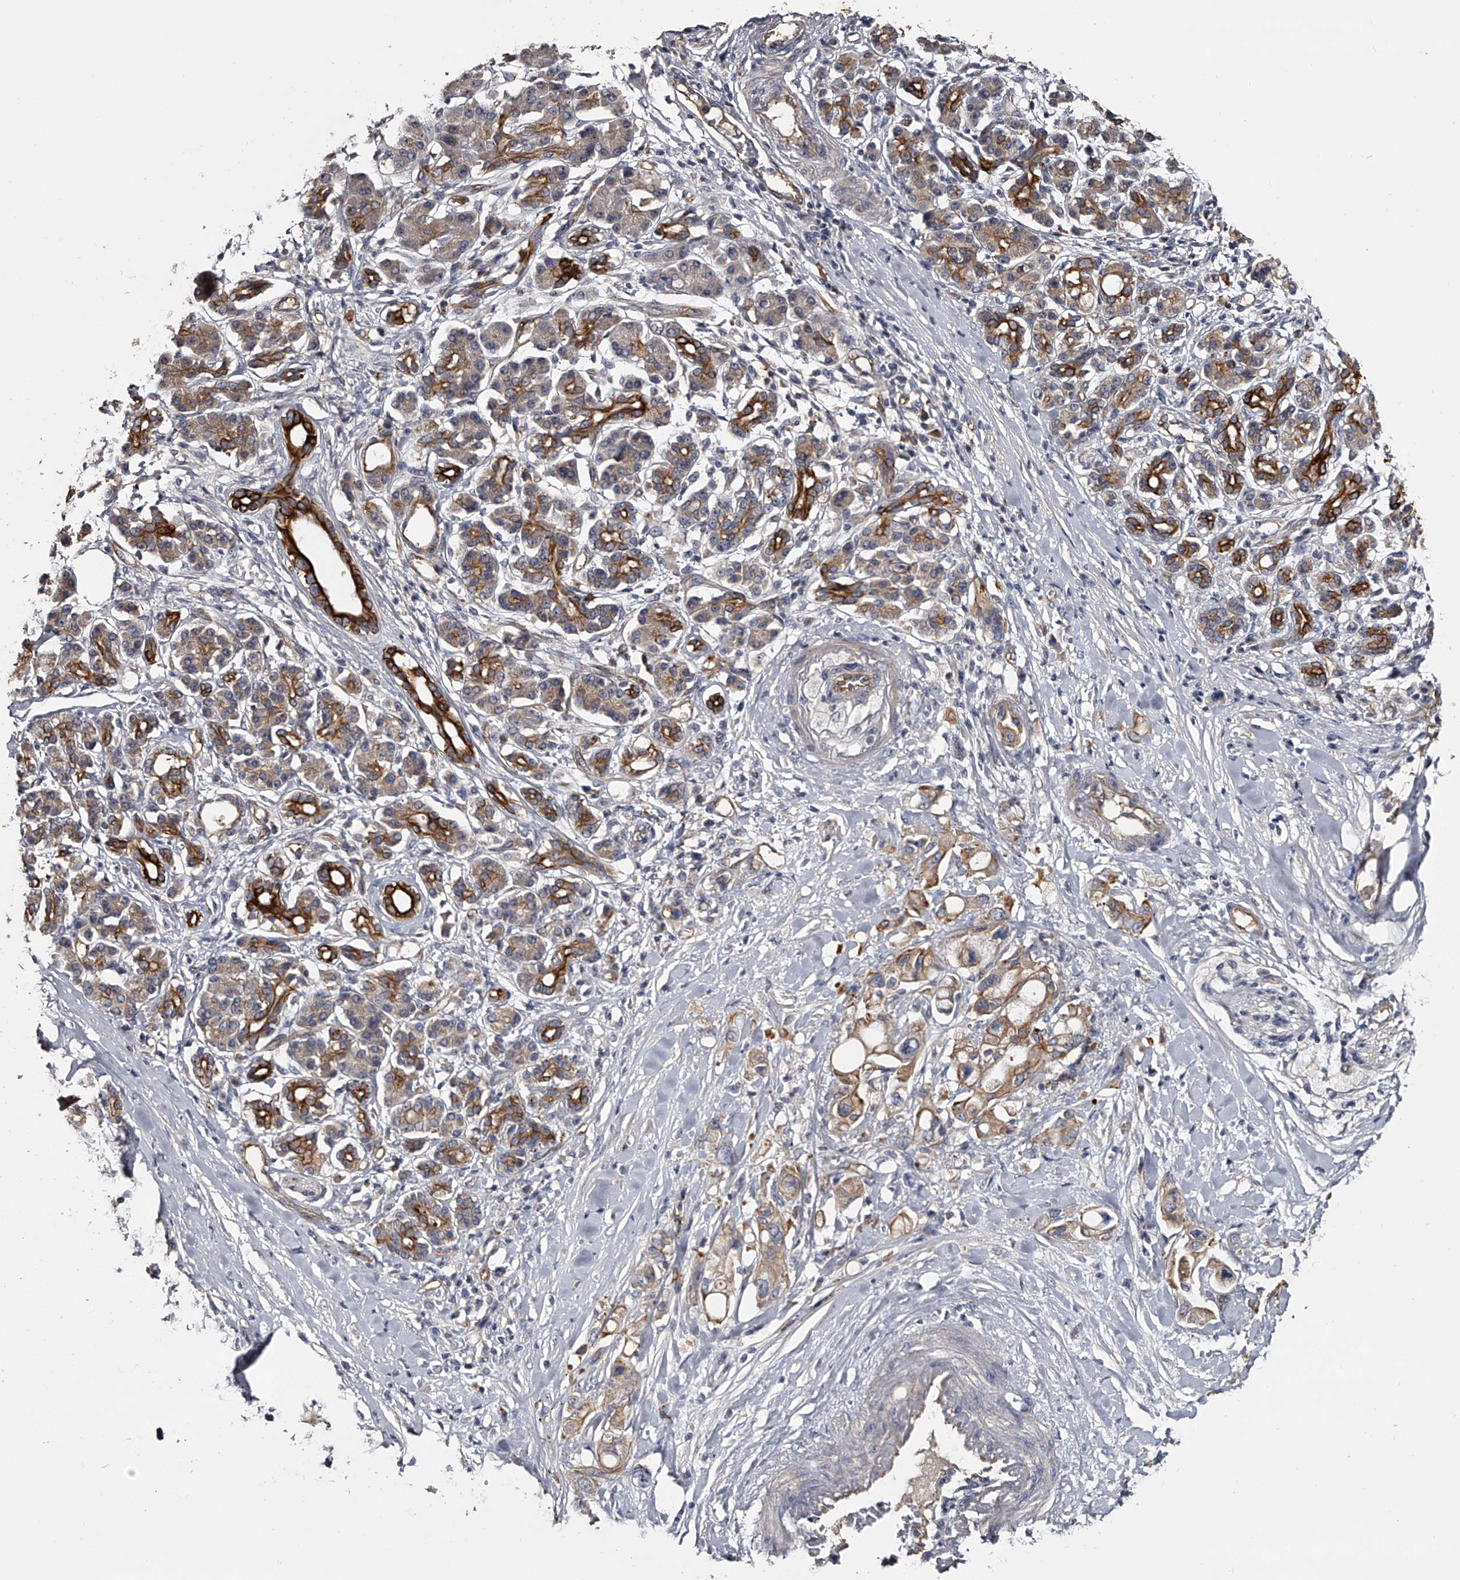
{"staining": {"intensity": "moderate", "quantity": ">75%", "location": "cytoplasmic/membranous"}, "tissue": "pancreatic cancer", "cell_type": "Tumor cells", "image_type": "cancer", "snomed": [{"axis": "morphology", "description": "Adenocarcinoma, NOS"}, {"axis": "topography", "description": "Pancreas"}], "caption": "Human adenocarcinoma (pancreatic) stained with a brown dye exhibits moderate cytoplasmic/membranous positive staining in about >75% of tumor cells.", "gene": "MDN1", "patient": {"sex": "female", "age": 56}}